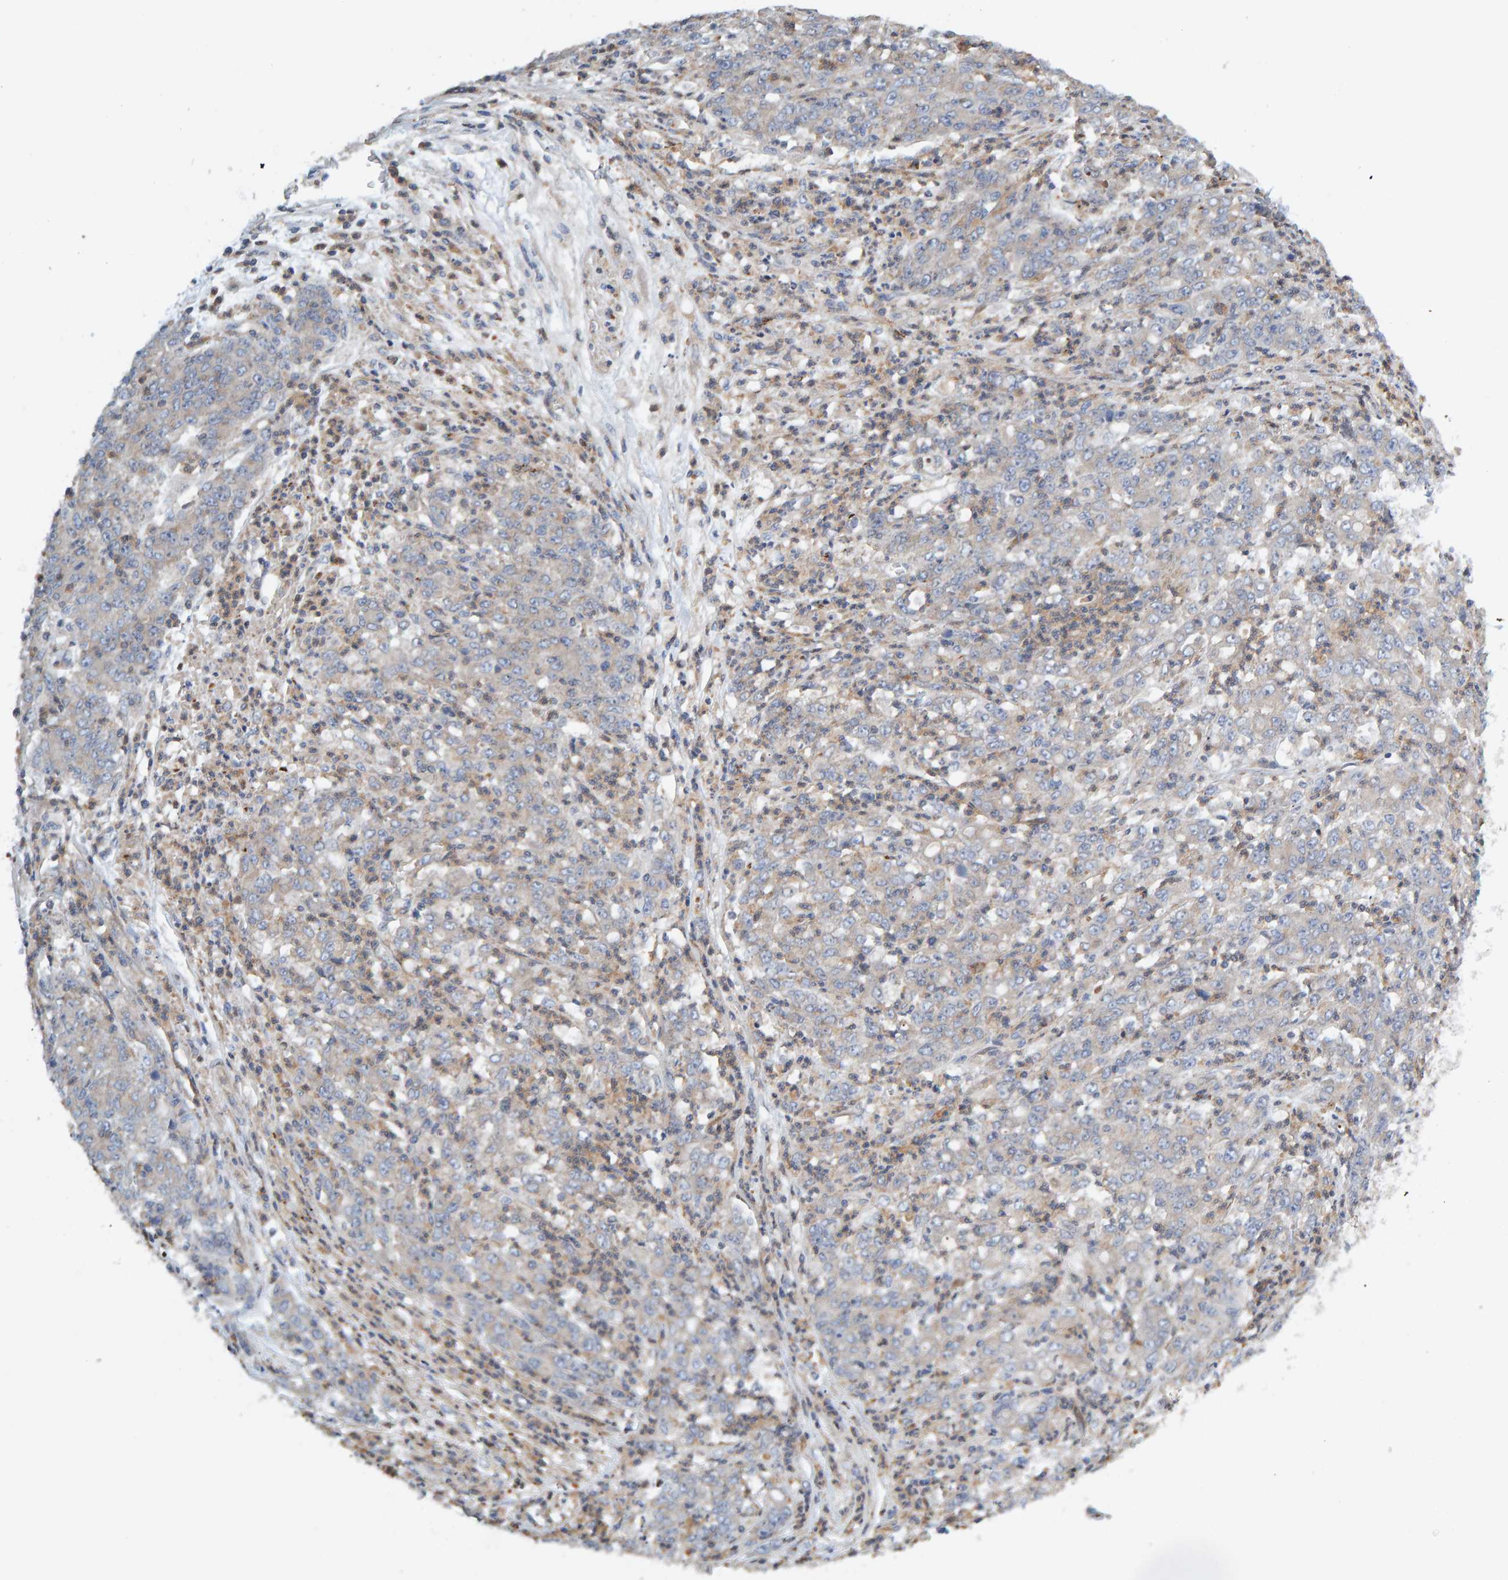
{"staining": {"intensity": "negative", "quantity": "none", "location": "none"}, "tissue": "stomach cancer", "cell_type": "Tumor cells", "image_type": "cancer", "snomed": [{"axis": "morphology", "description": "Adenocarcinoma, NOS"}, {"axis": "topography", "description": "Stomach, lower"}], "caption": "The image reveals no staining of tumor cells in stomach cancer (adenocarcinoma). Nuclei are stained in blue.", "gene": "CCM2", "patient": {"sex": "female", "age": 71}}